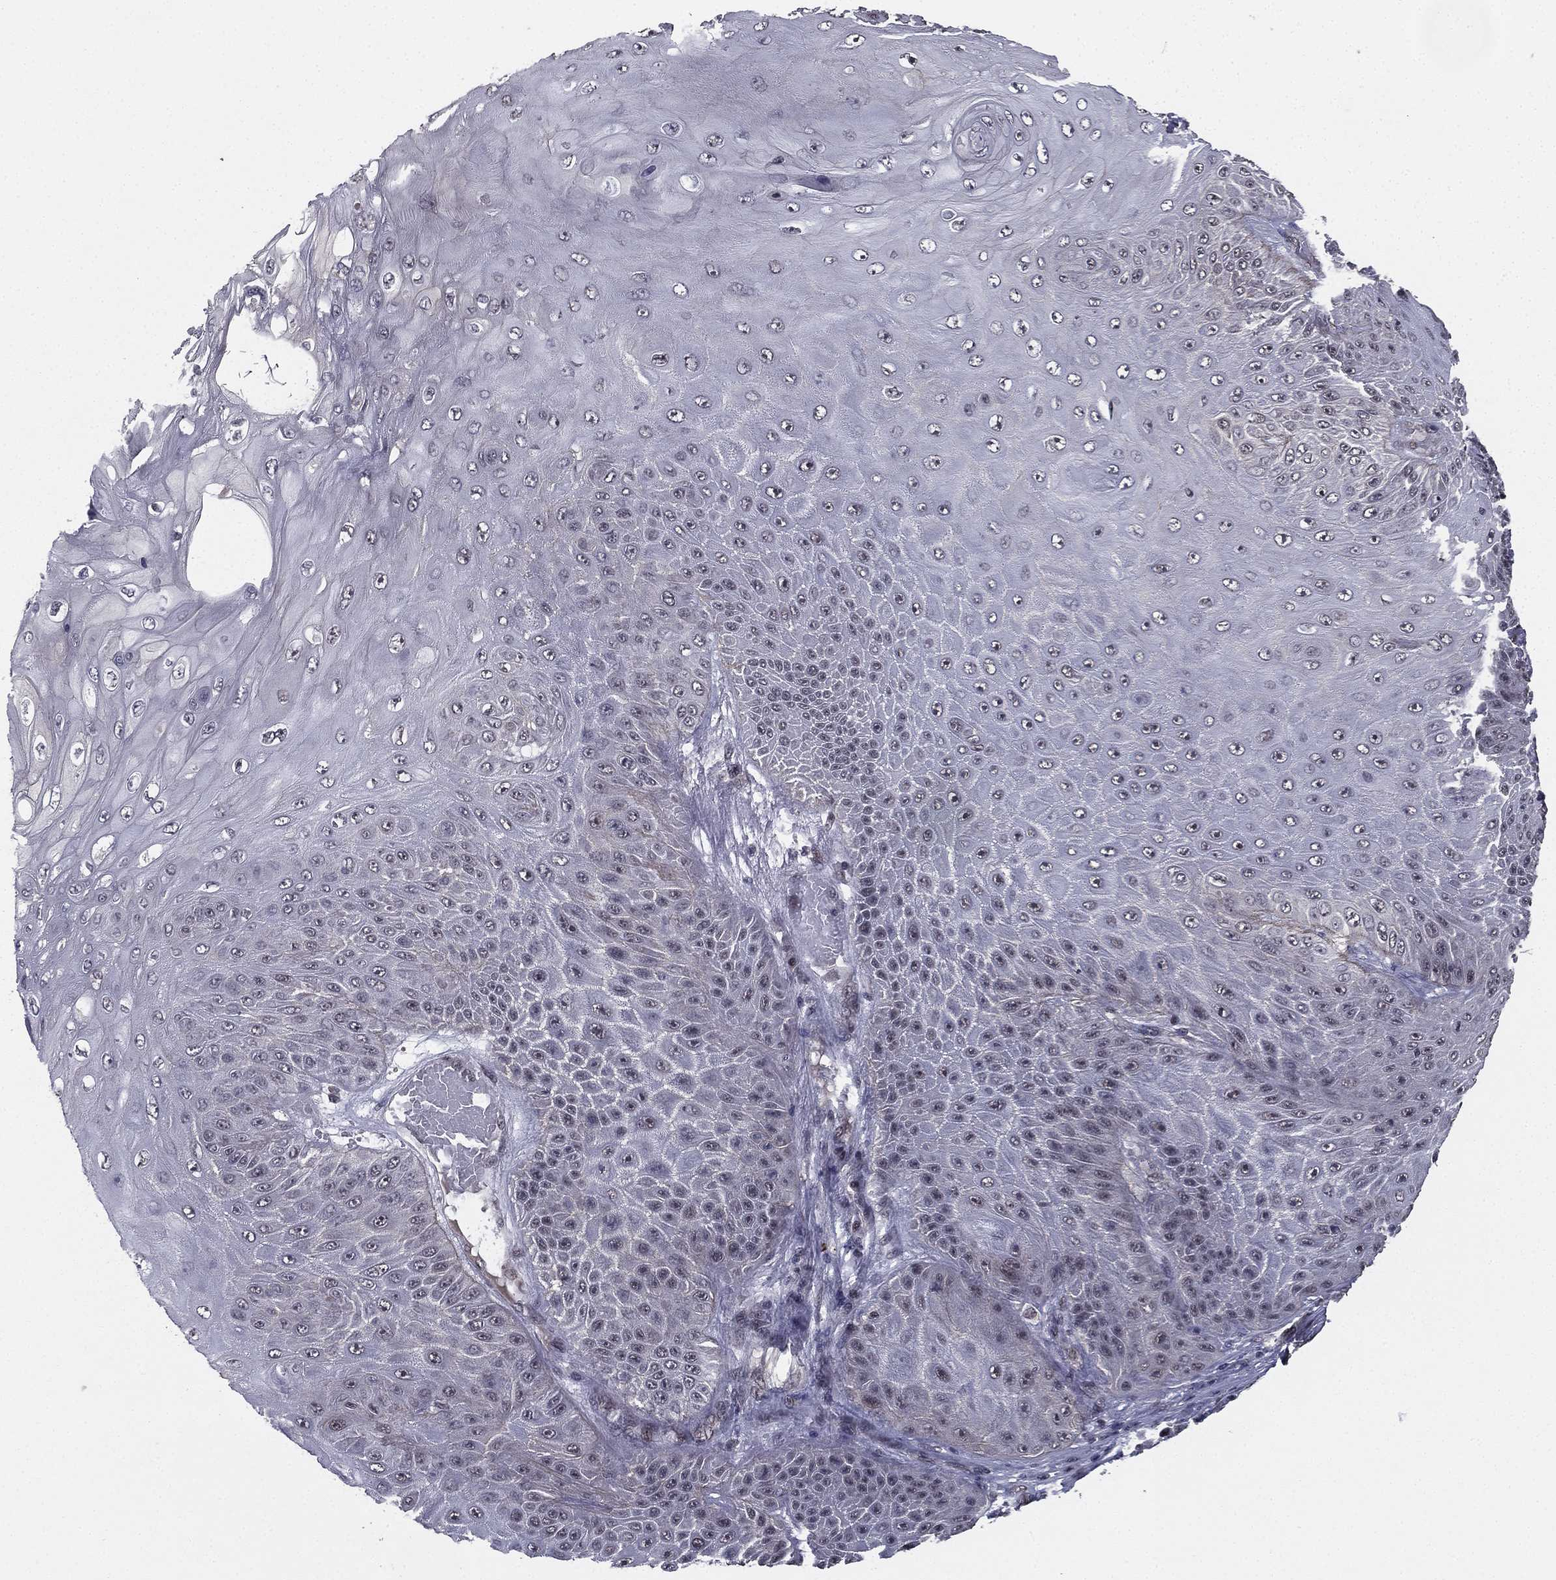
{"staining": {"intensity": "moderate", "quantity": "<25%", "location": "cytoplasmic/membranous"}, "tissue": "skin cancer", "cell_type": "Tumor cells", "image_type": "cancer", "snomed": [{"axis": "morphology", "description": "Squamous cell carcinoma, NOS"}, {"axis": "topography", "description": "Skin"}], "caption": "Moderate cytoplasmic/membranous protein staining is present in about <25% of tumor cells in skin squamous cell carcinoma.", "gene": "RARB", "patient": {"sex": "male", "age": 62}}